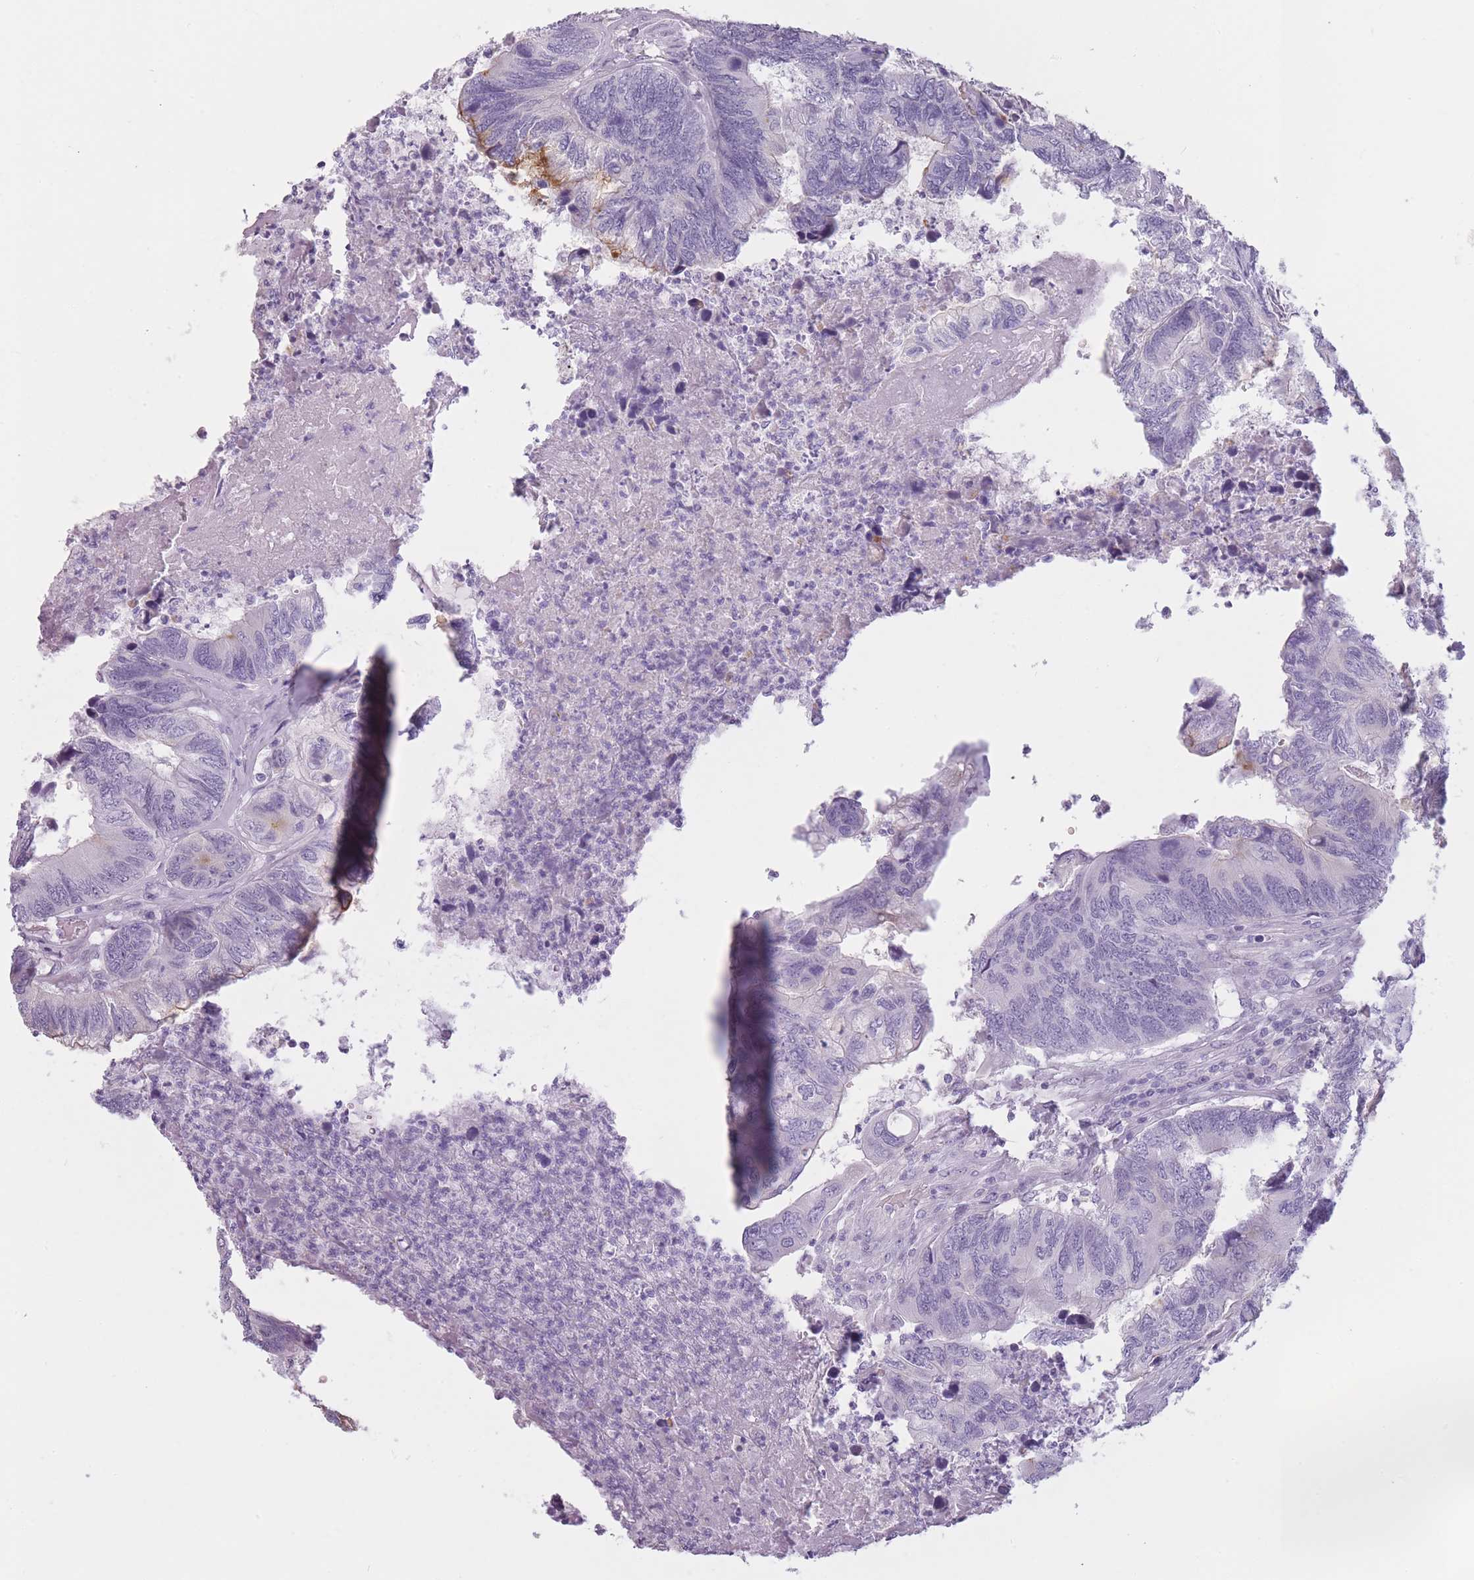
{"staining": {"intensity": "moderate", "quantity": "<25%", "location": "cytoplasmic/membranous"}, "tissue": "colorectal cancer", "cell_type": "Tumor cells", "image_type": "cancer", "snomed": [{"axis": "morphology", "description": "Adenocarcinoma, NOS"}, {"axis": "topography", "description": "Colon"}], "caption": "Moderate cytoplasmic/membranous positivity for a protein is present in approximately <25% of tumor cells of colorectal adenocarcinoma using IHC.", "gene": "TMEM236", "patient": {"sex": "female", "age": 67}}